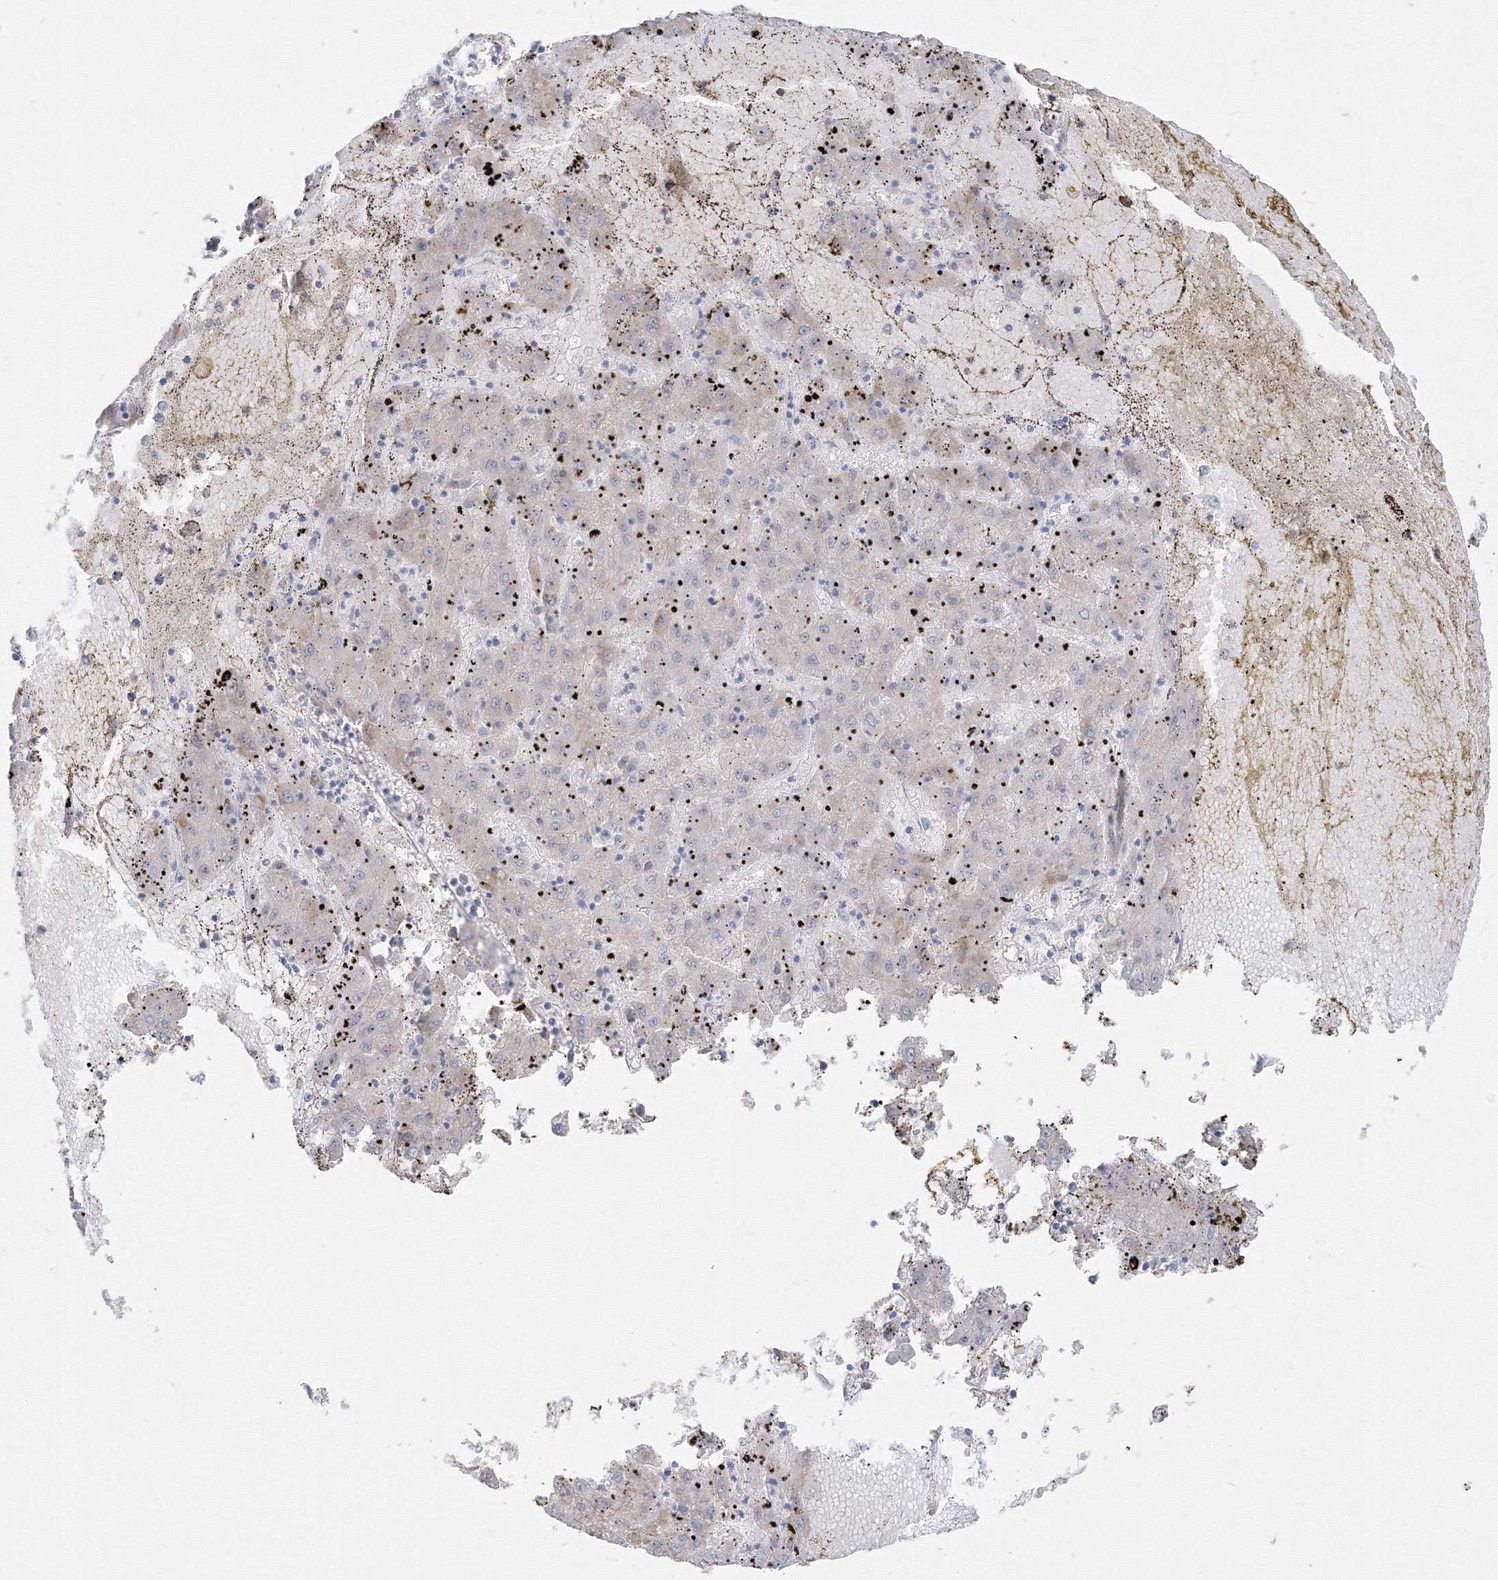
{"staining": {"intensity": "negative", "quantity": "none", "location": "none"}, "tissue": "liver cancer", "cell_type": "Tumor cells", "image_type": "cancer", "snomed": [{"axis": "morphology", "description": "Carcinoma, Hepatocellular, NOS"}, {"axis": "topography", "description": "Liver"}], "caption": "IHC of human liver cancer (hepatocellular carcinoma) reveals no positivity in tumor cells. Nuclei are stained in blue.", "gene": "FBXL8", "patient": {"sex": "male", "age": 72}}